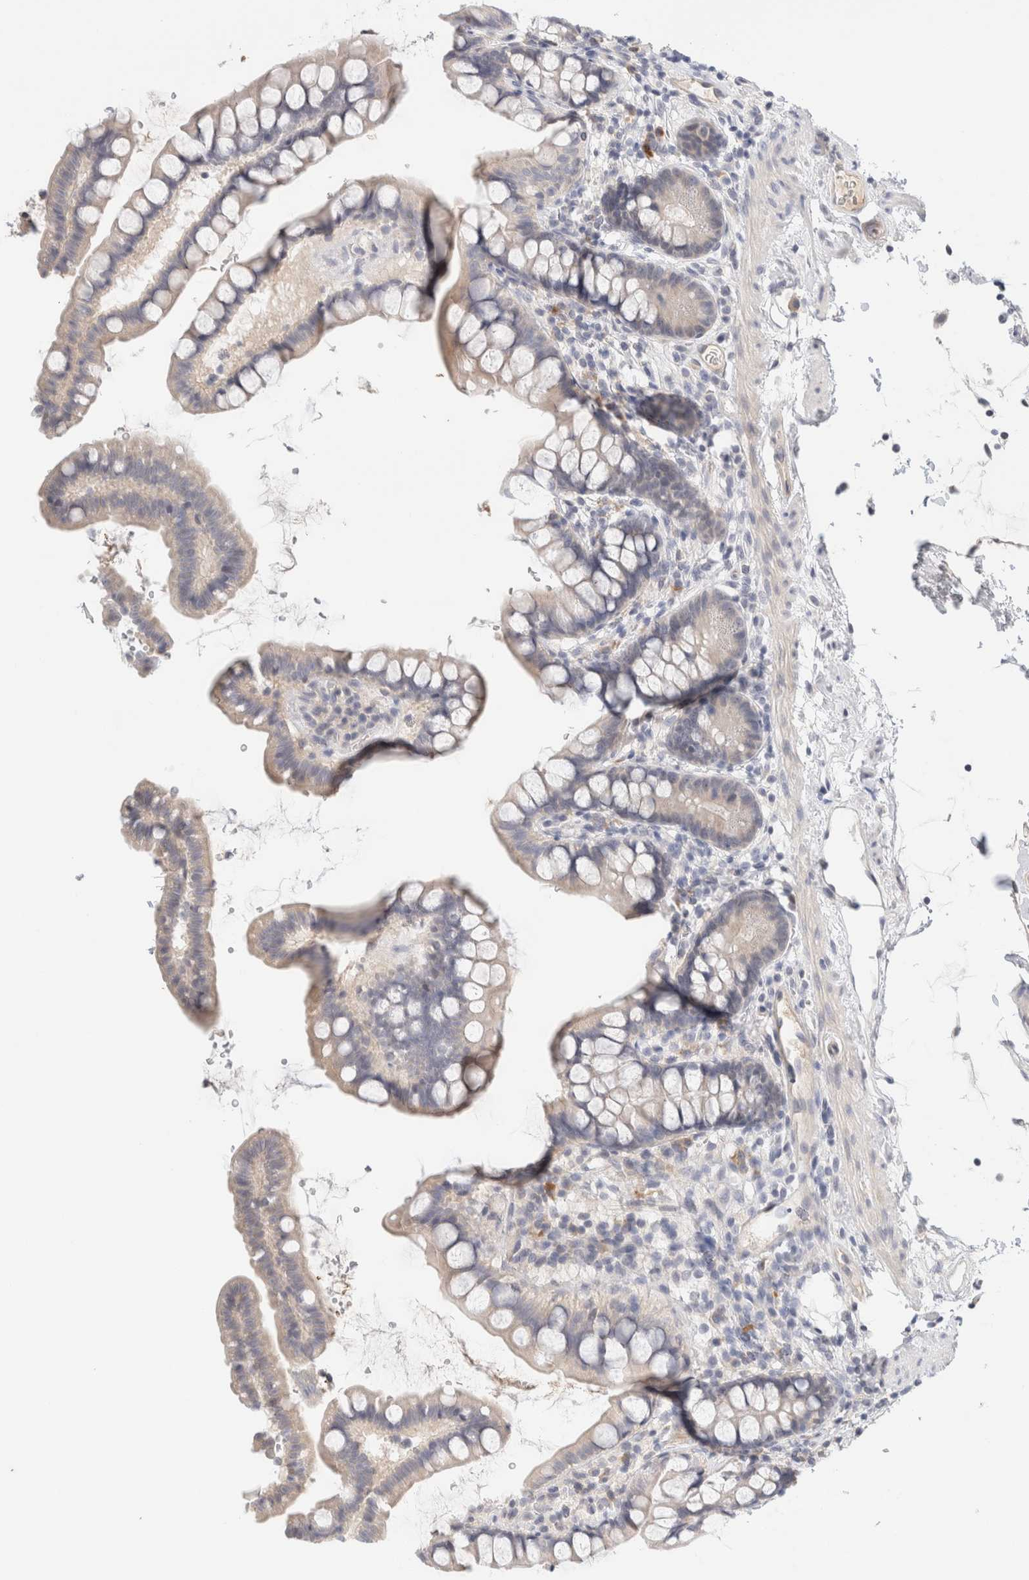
{"staining": {"intensity": "negative", "quantity": "none", "location": "none"}, "tissue": "small intestine", "cell_type": "Glandular cells", "image_type": "normal", "snomed": [{"axis": "morphology", "description": "Normal tissue, NOS"}, {"axis": "topography", "description": "Smooth muscle"}, {"axis": "topography", "description": "Small intestine"}], "caption": "High power microscopy photomicrograph of an IHC histopathology image of benign small intestine, revealing no significant positivity in glandular cells.", "gene": "SPRTN", "patient": {"sex": "female", "age": 84}}